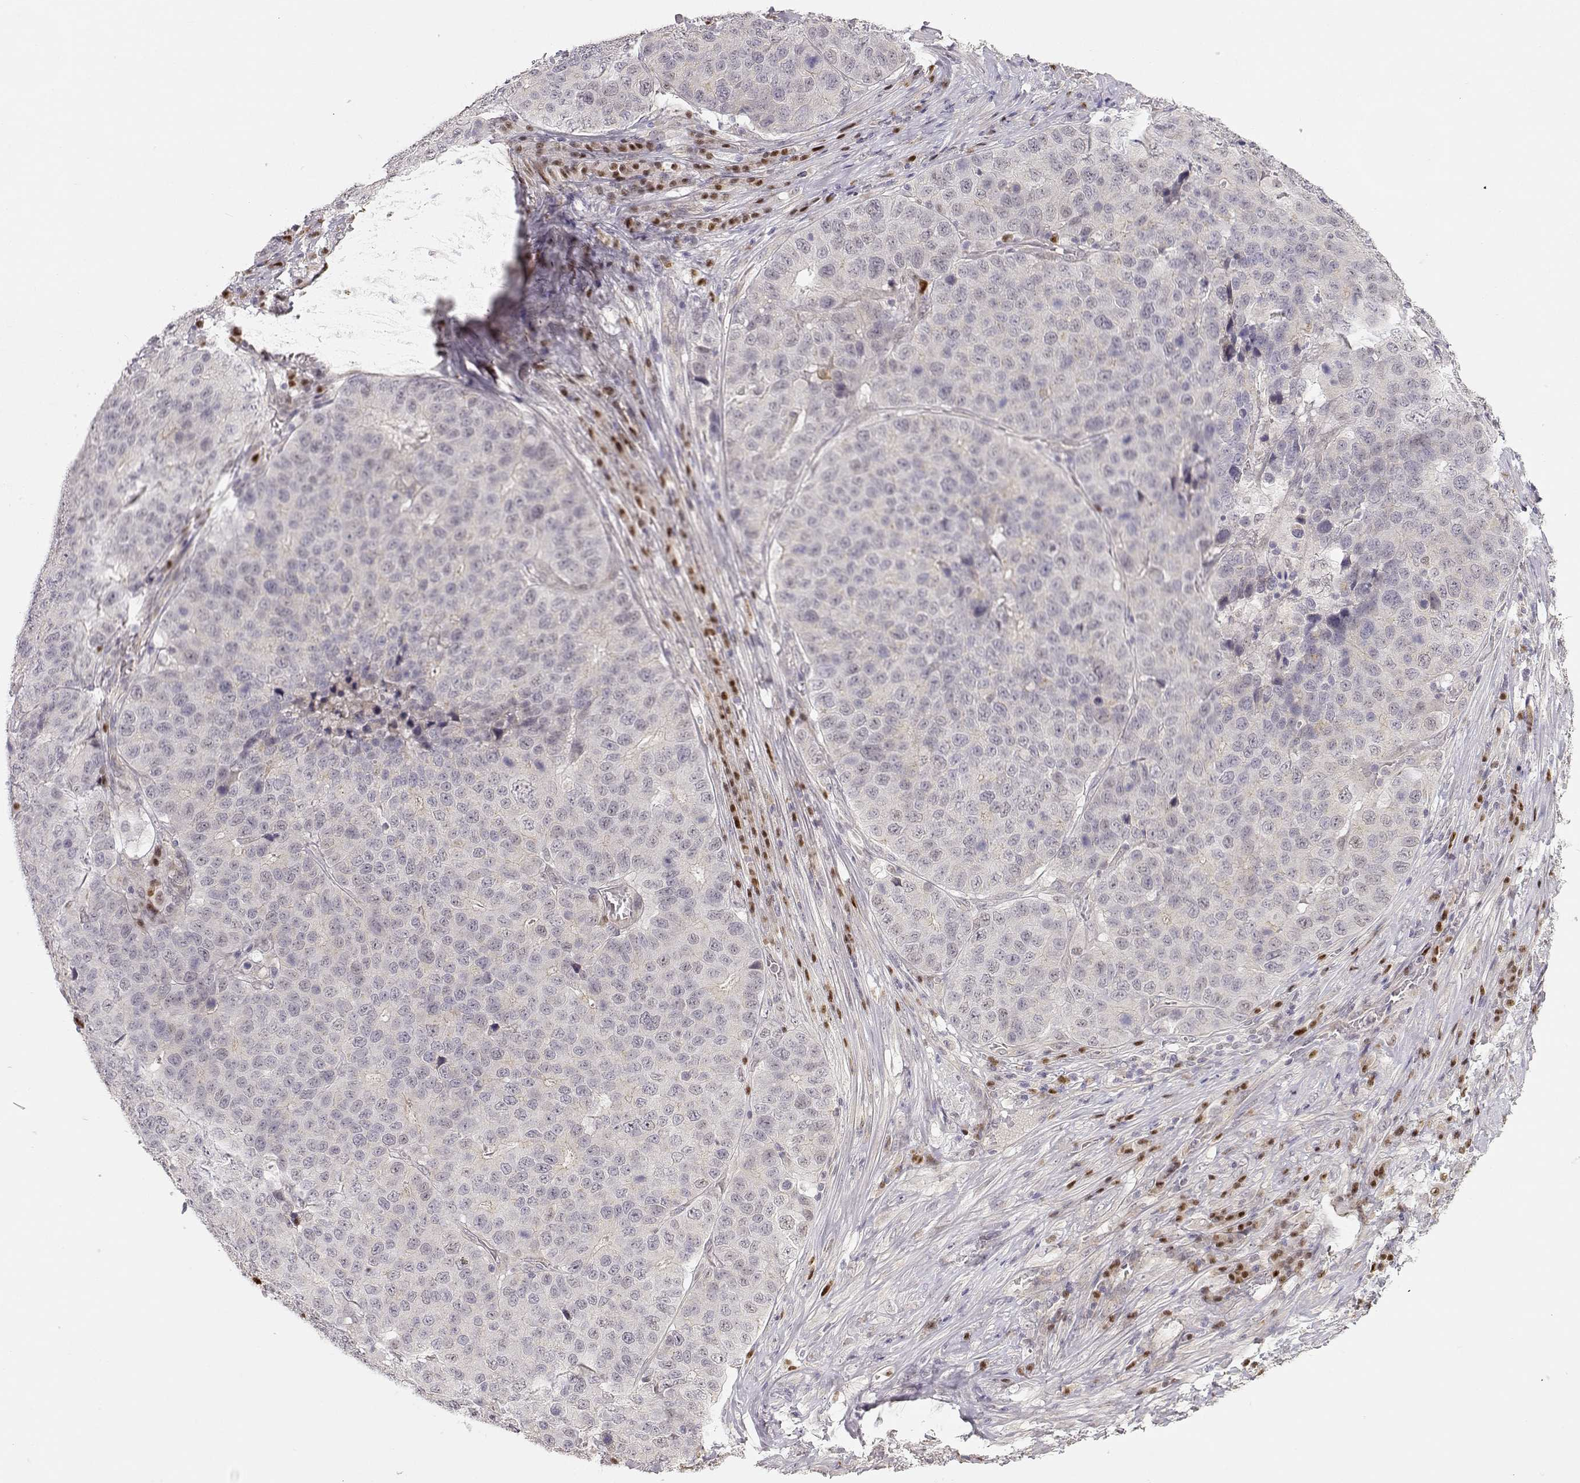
{"staining": {"intensity": "negative", "quantity": "none", "location": "none"}, "tissue": "stomach cancer", "cell_type": "Tumor cells", "image_type": "cancer", "snomed": [{"axis": "morphology", "description": "Adenocarcinoma, NOS"}, {"axis": "topography", "description": "Stomach"}], "caption": "Immunohistochemistry image of human stomach cancer stained for a protein (brown), which exhibits no staining in tumor cells.", "gene": "EAF2", "patient": {"sex": "male", "age": 71}}